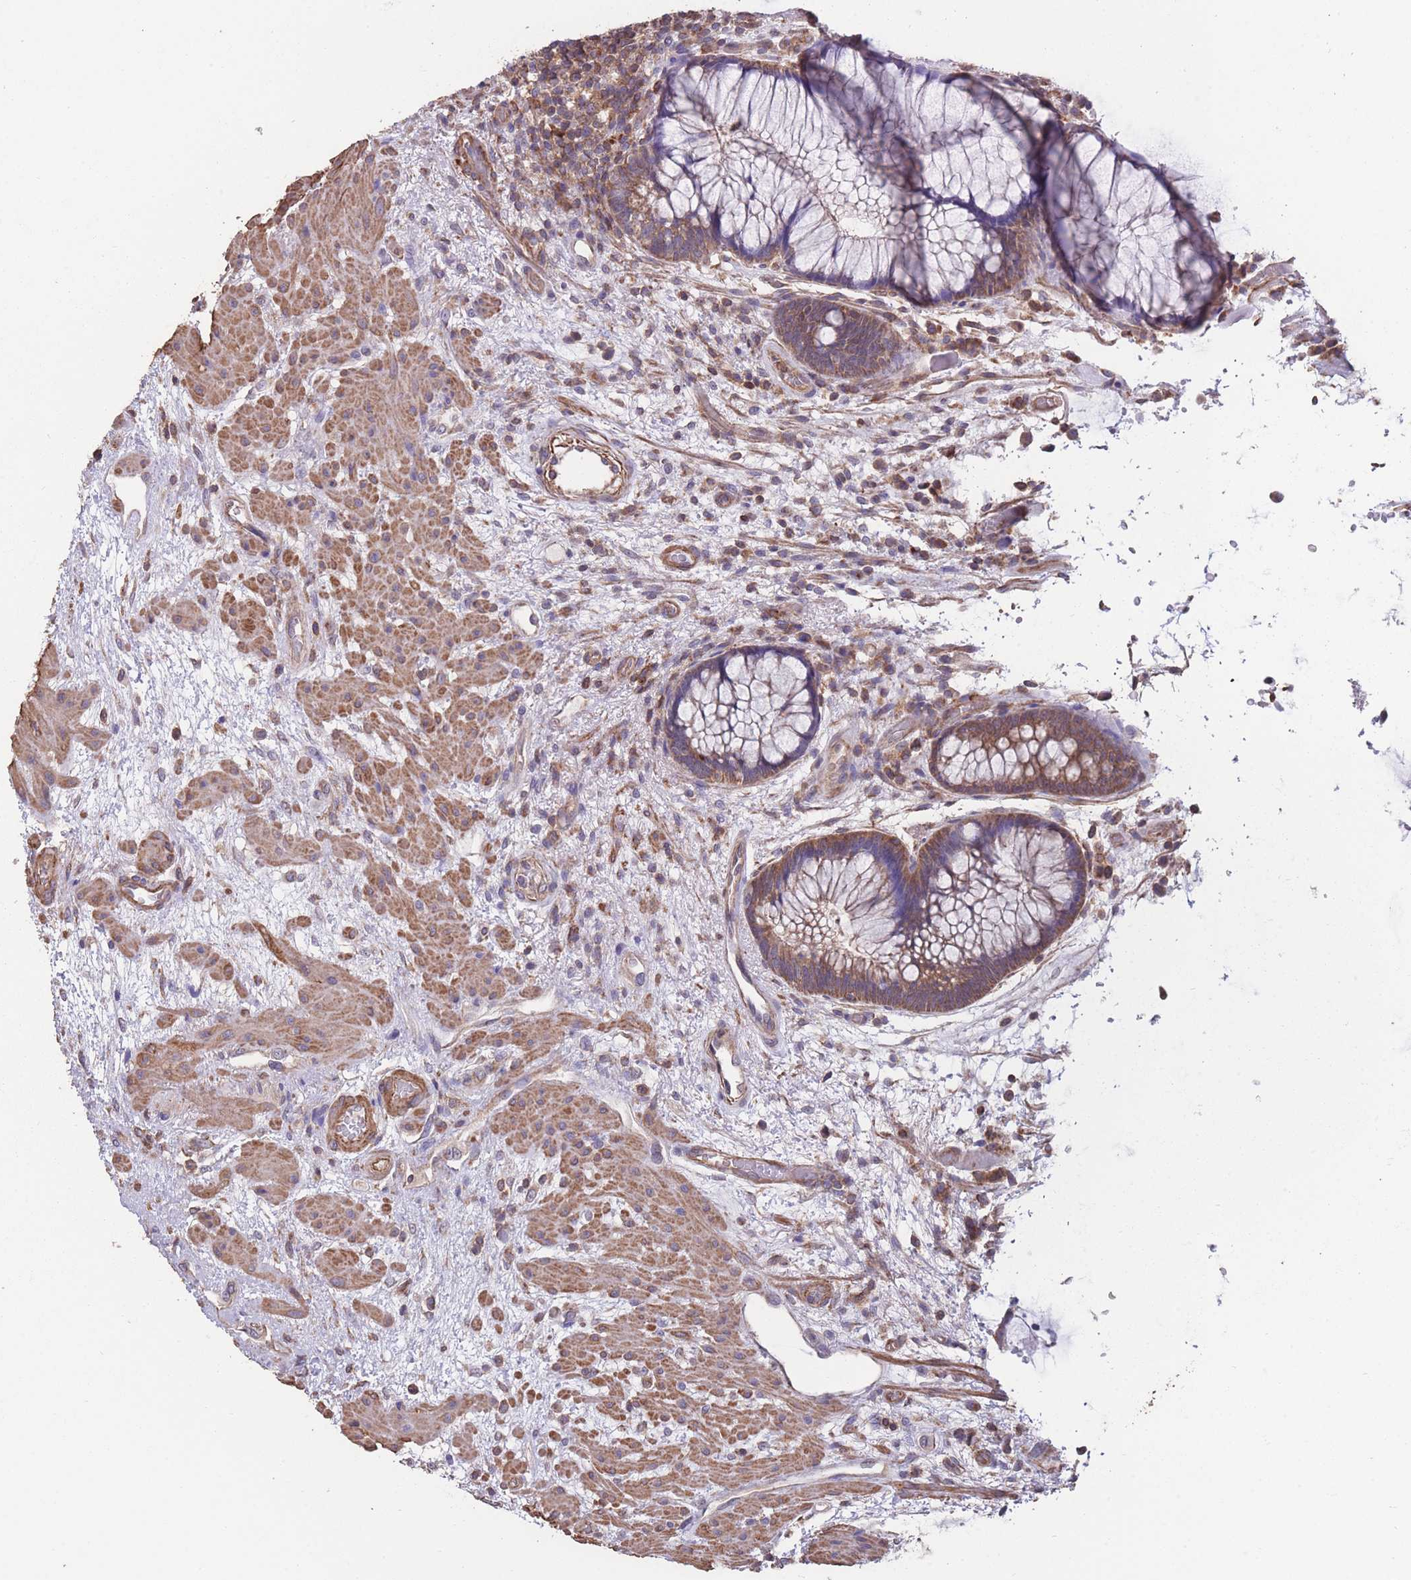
{"staining": {"intensity": "moderate", "quantity": ">75%", "location": "cytoplasmic/membranous"}, "tissue": "rectum", "cell_type": "Glandular cells", "image_type": "normal", "snomed": [{"axis": "morphology", "description": "Normal tissue, NOS"}, {"axis": "topography", "description": "Rectum"}], "caption": "DAB immunohistochemical staining of normal human rectum demonstrates moderate cytoplasmic/membranous protein staining in approximately >75% of glandular cells. (Stains: DAB (3,3'-diaminobenzidine) in brown, nuclei in blue, Microscopy: brightfield microscopy at high magnification).", "gene": "NUDT21", "patient": {"sex": "male", "age": 51}}